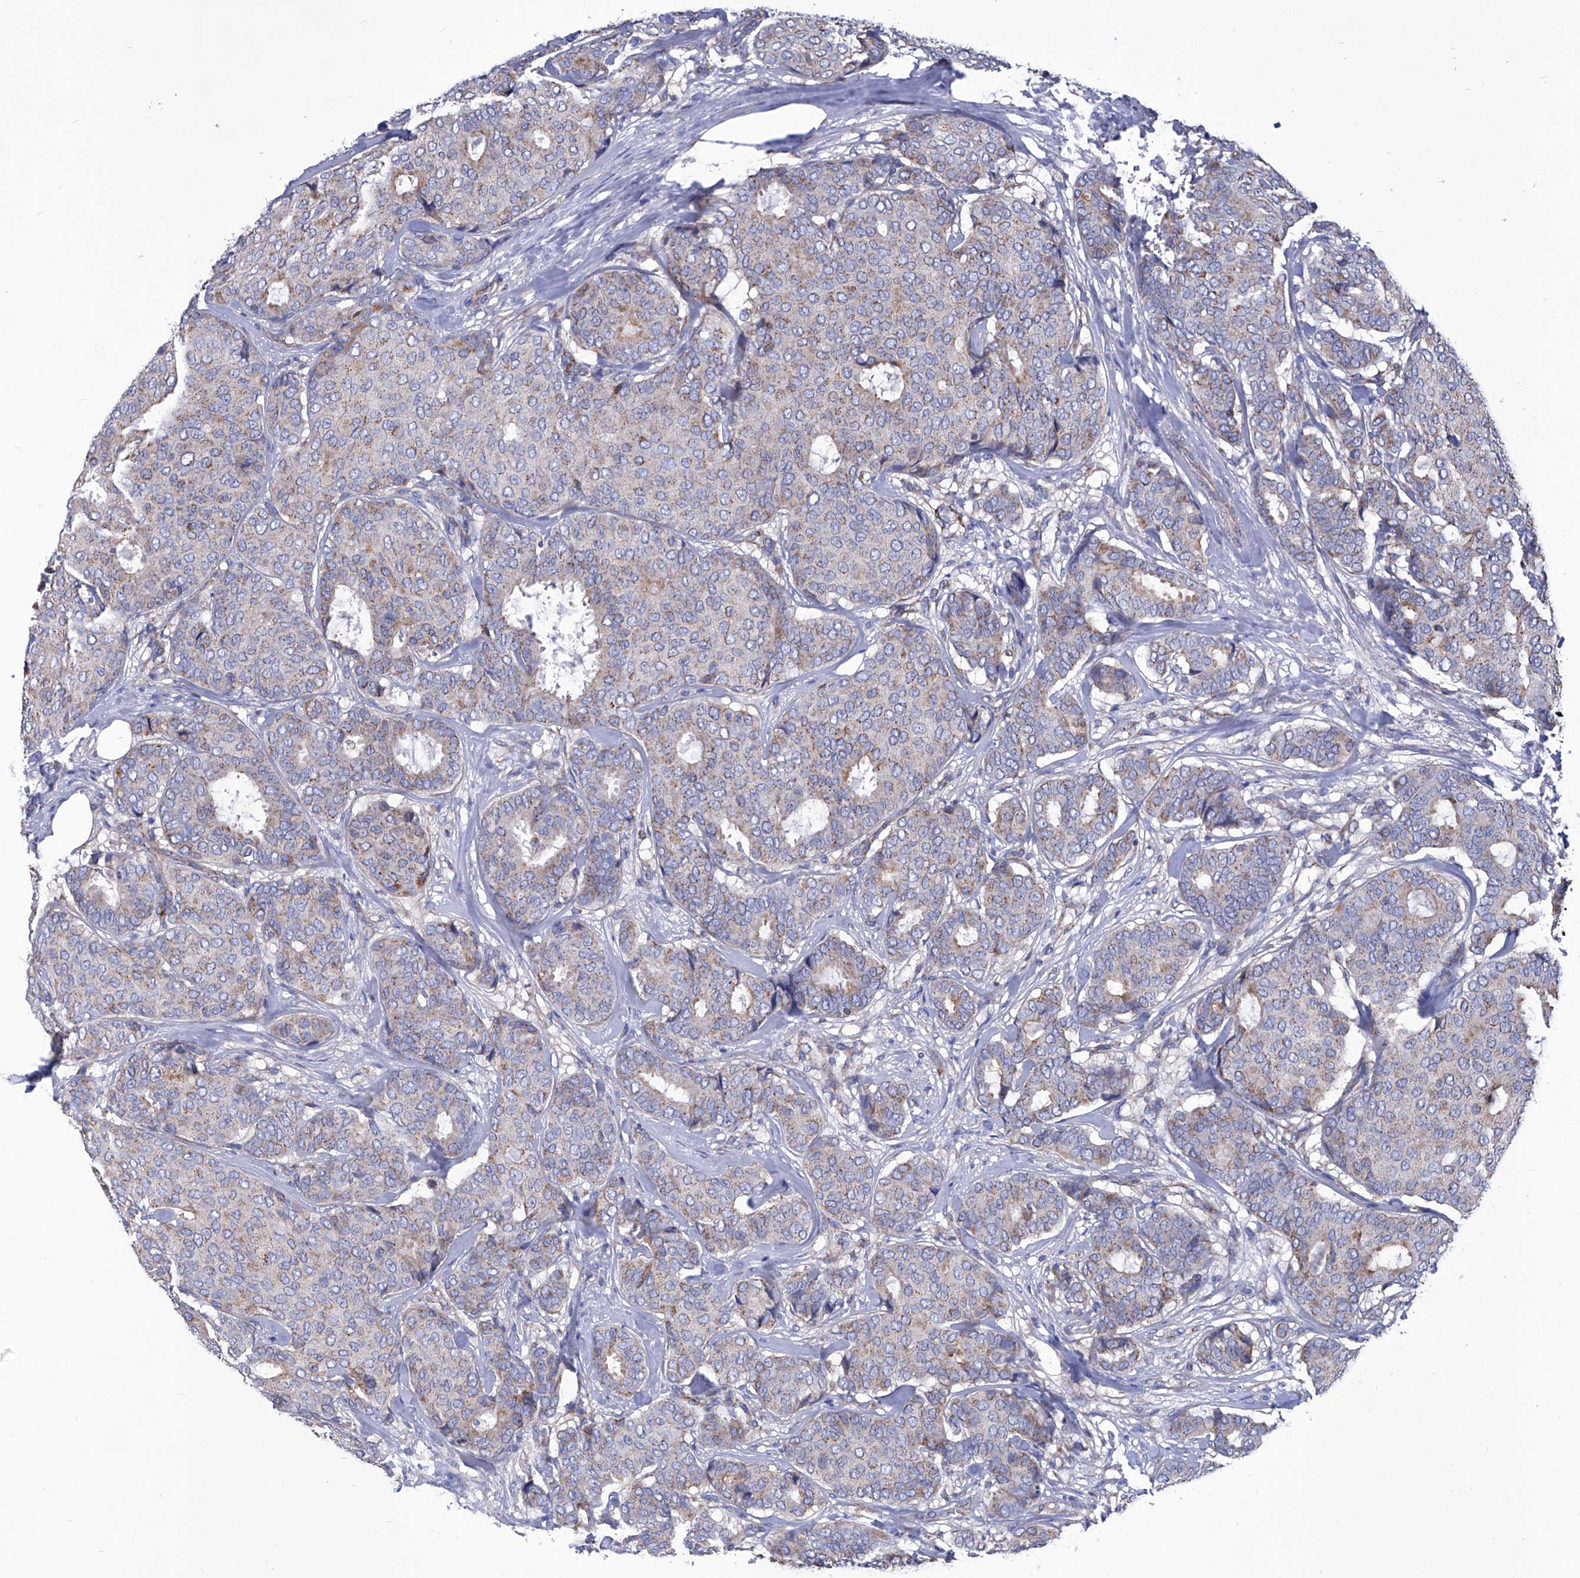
{"staining": {"intensity": "weak", "quantity": "25%-75%", "location": "cytoplasmic/membranous"}, "tissue": "breast cancer", "cell_type": "Tumor cells", "image_type": "cancer", "snomed": [{"axis": "morphology", "description": "Duct carcinoma"}, {"axis": "topography", "description": "Breast"}], "caption": "A micrograph of human breast cancer (infiltrating ductal carcinoma) stained for a protein demonstrates weak cytoplasmic/membranous brown staining in tumor cells. (Stains: DAB in brown, nuclei in blue, Microscopy: brightfield microscopy at high magnification).", "gene": "HRNR", "patient": {"sex": "female", "age": 75}}